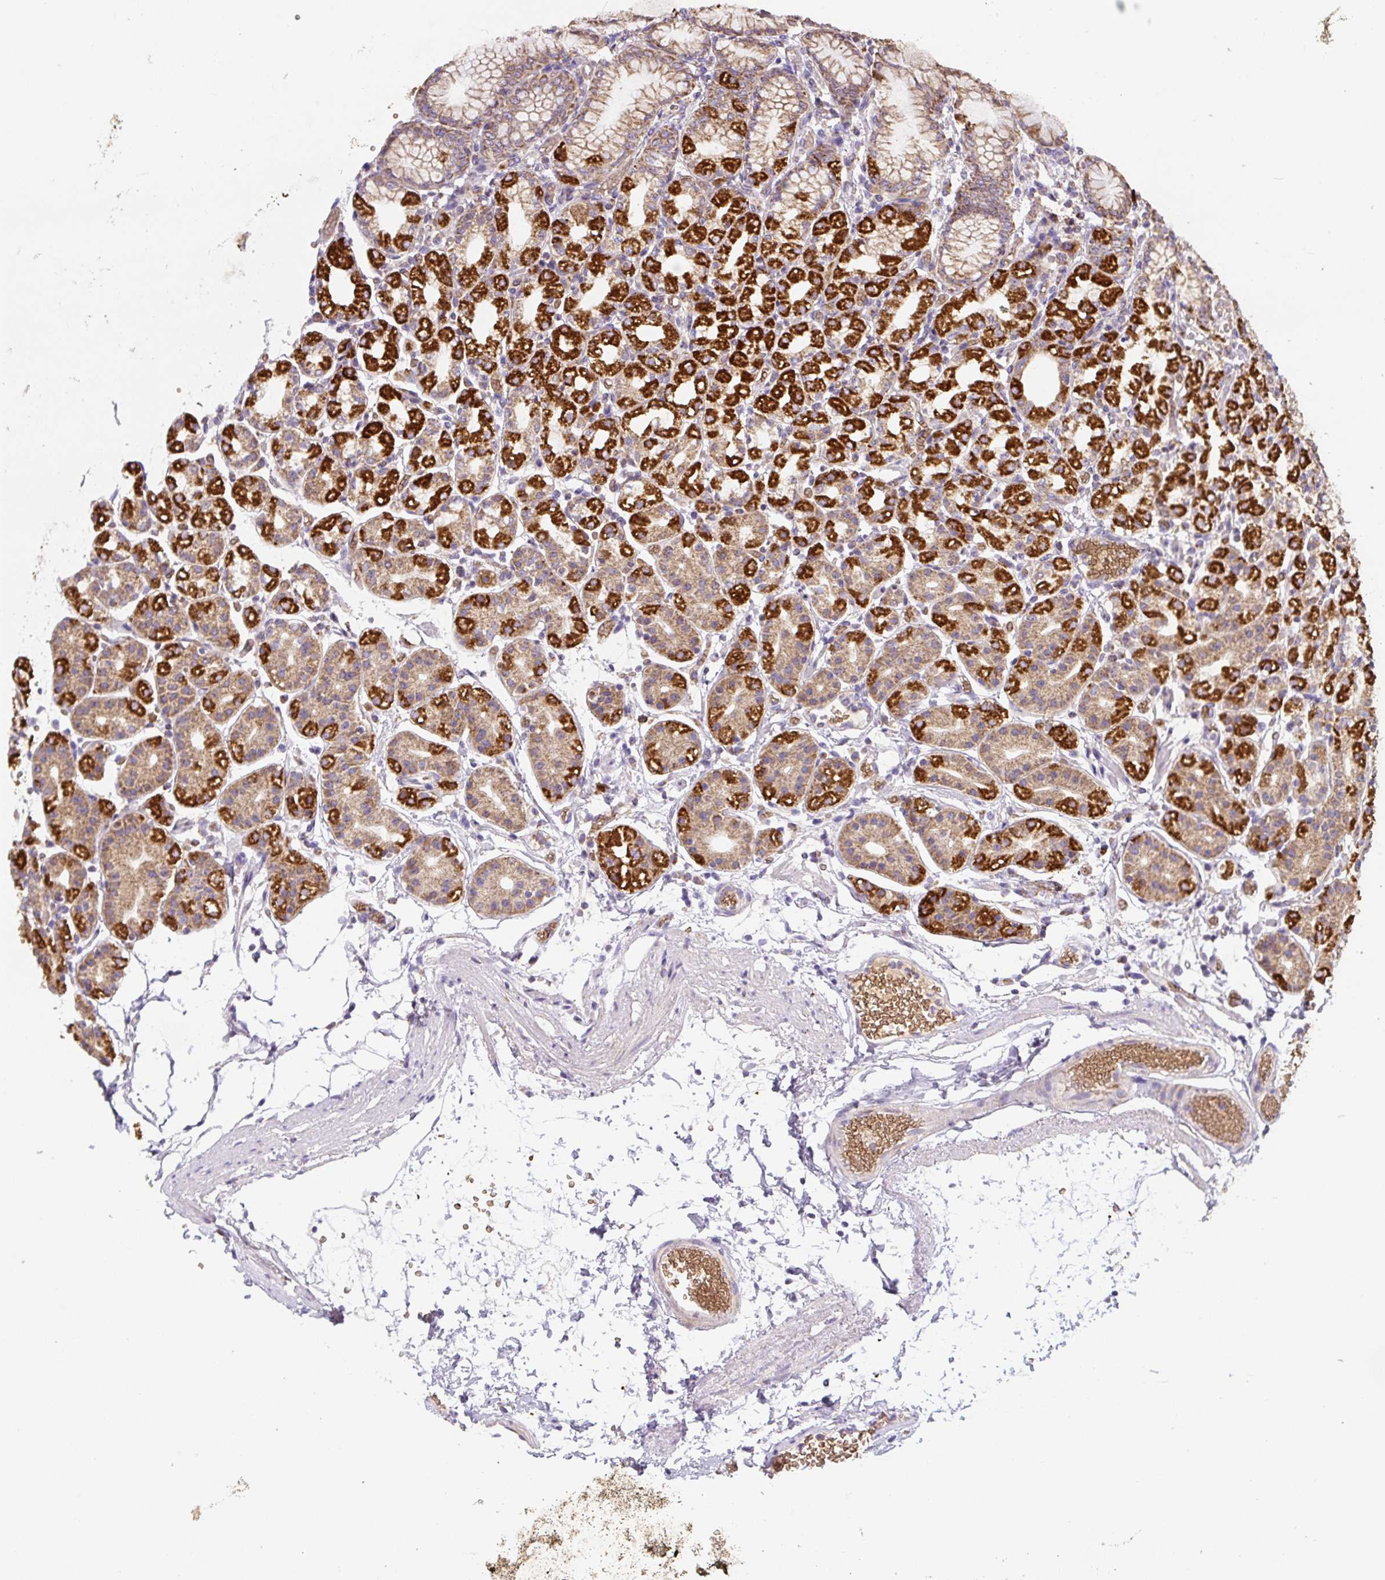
{"staining": {"intensity": "strong", "quantity": ">75%", "location": "cytoplasmic/membranous"}, "tissue": "stomach", "cell_type": "Glandular cells", "image_type": "normal", "snomed": [{"axis": "morphology", "description": "Normal tissue, NOS"}, {"axis": "topography", "description": "Stomach"}], "caption": "Stomach stained with a brown dye reveals strong cytoplasmic/membranous positive positivity in approximately >75% of glandular cells.", "gene": "MT", "patient": {"sex": "female", "age": 57}}